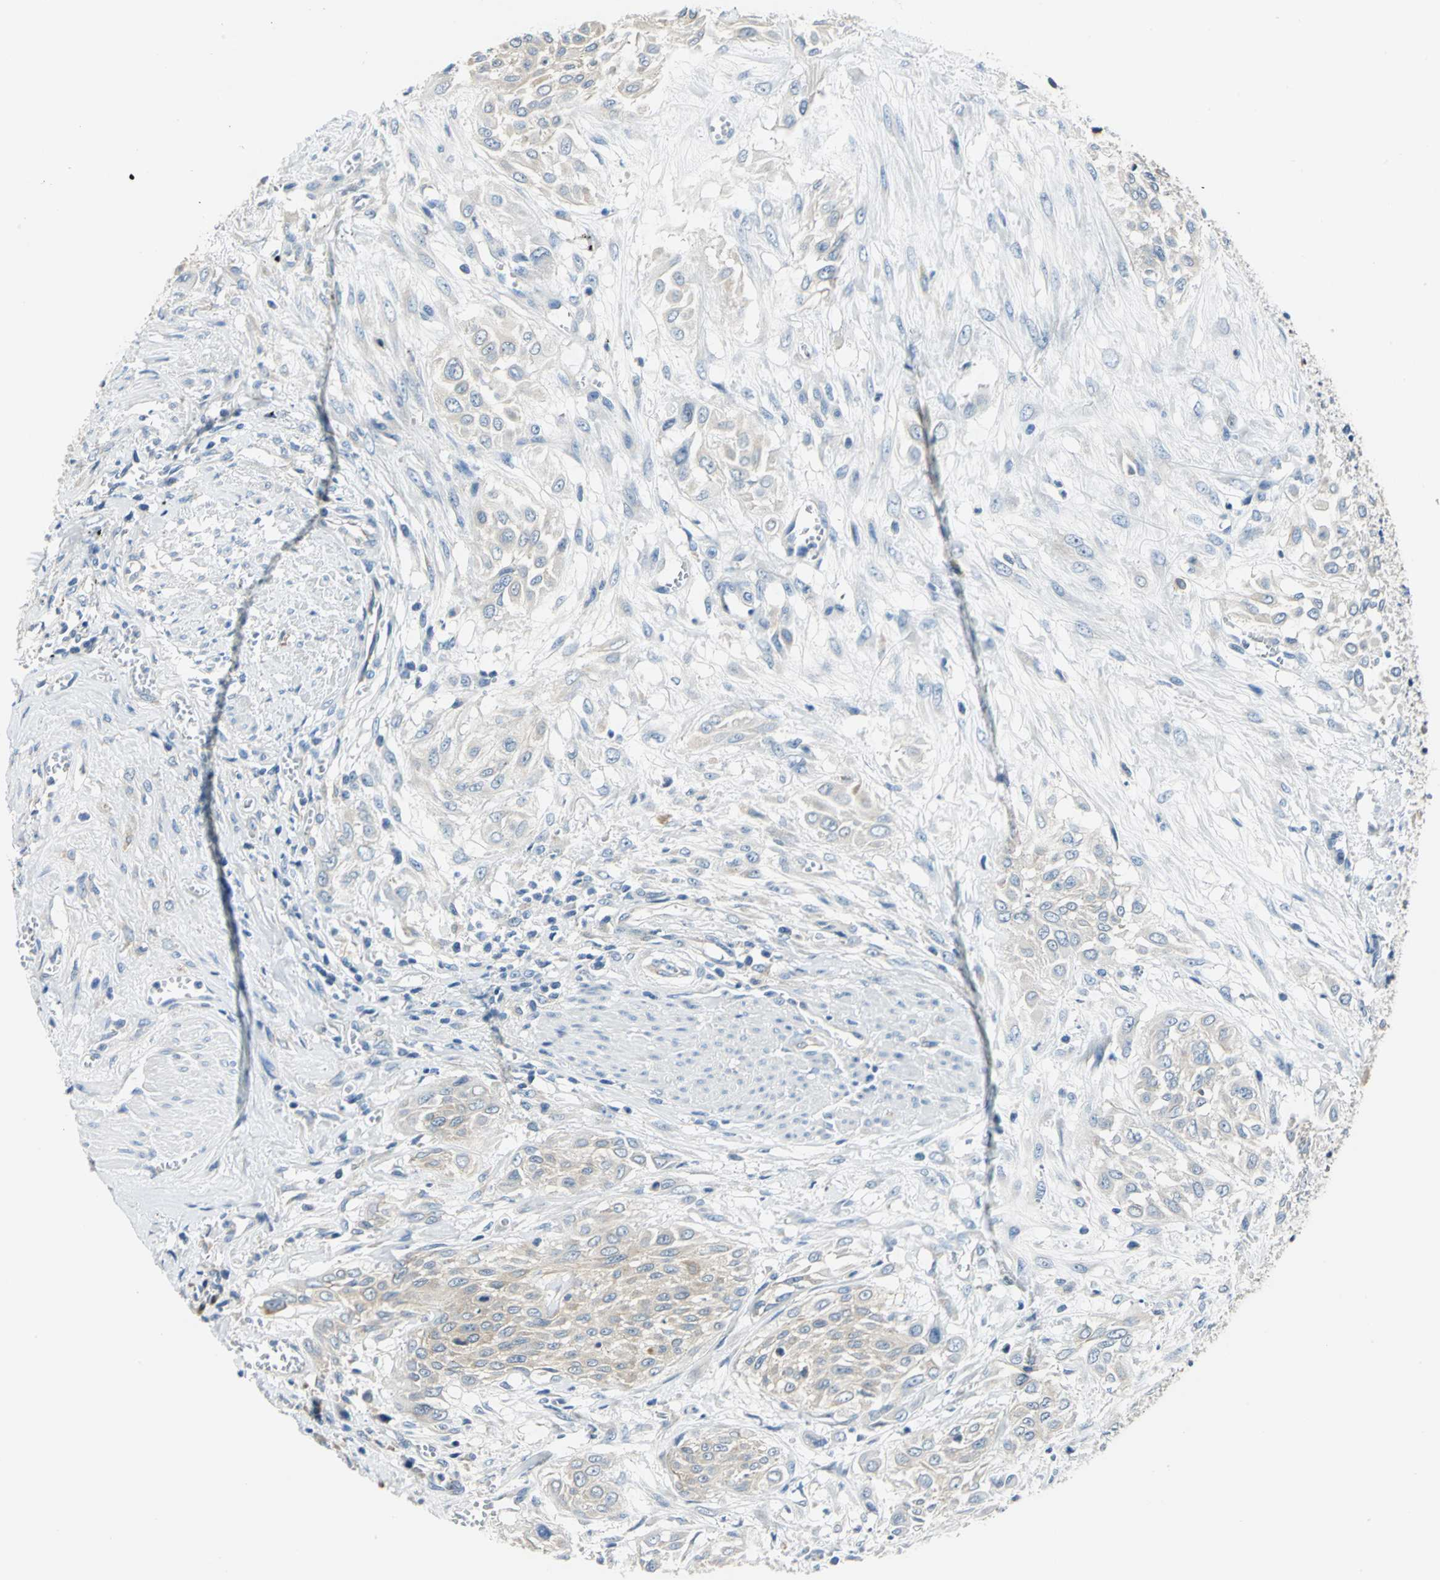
{"staining": {"intensity": "weak", "quantity": "25%-75%", "location": "cytoplasmic/membranous"}, "tissue": "urothelial cancer", "cell_type": "Tumor cells", "image_type": "cancer", "snomed": [{"axis": "morphology", "description": "Urothelial carcinoma, High grade"}, {"axis": "topography", "description": "Urinary bladder"}], "caption": "Human urothelial carcinoma (high-grade) stained with a protein marker reveals weak staining in tumor cells.", "gene": "TRIM25", "patient": {"sex": "male", "age": 57}}